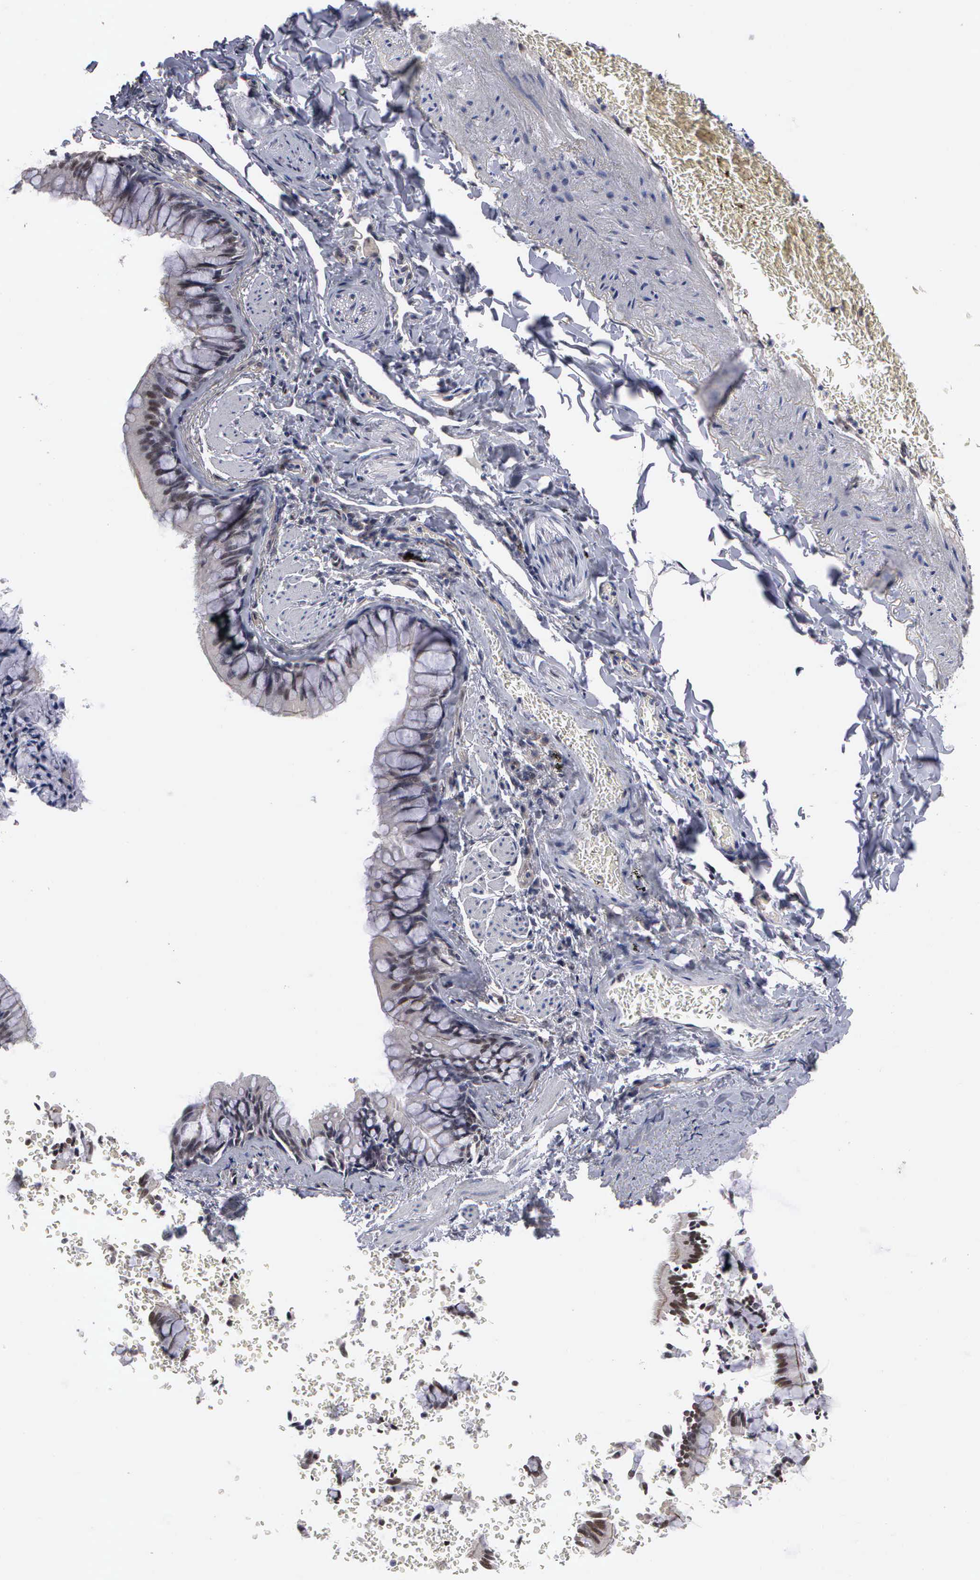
{"staining": {"intensity": "moderate", "quantity": "<25%", "location": "nuclear"}, "tissue": "bronchus", "cell_type": "Respiratory epithelial cells", "image_type": "normal", "snomed": [{"axis": "morphology", "description": "Normal tissue, NOS"}, {"axis": "topography", "description": "Lung"}], "caption": "The photomicrograph displays a brown stain indicating the presence of a protein in the nuclear of respiratory epithelial cells in bronchus.", "gene": "ZBTB33", "patient": {"sex": "male", "age": 54}}